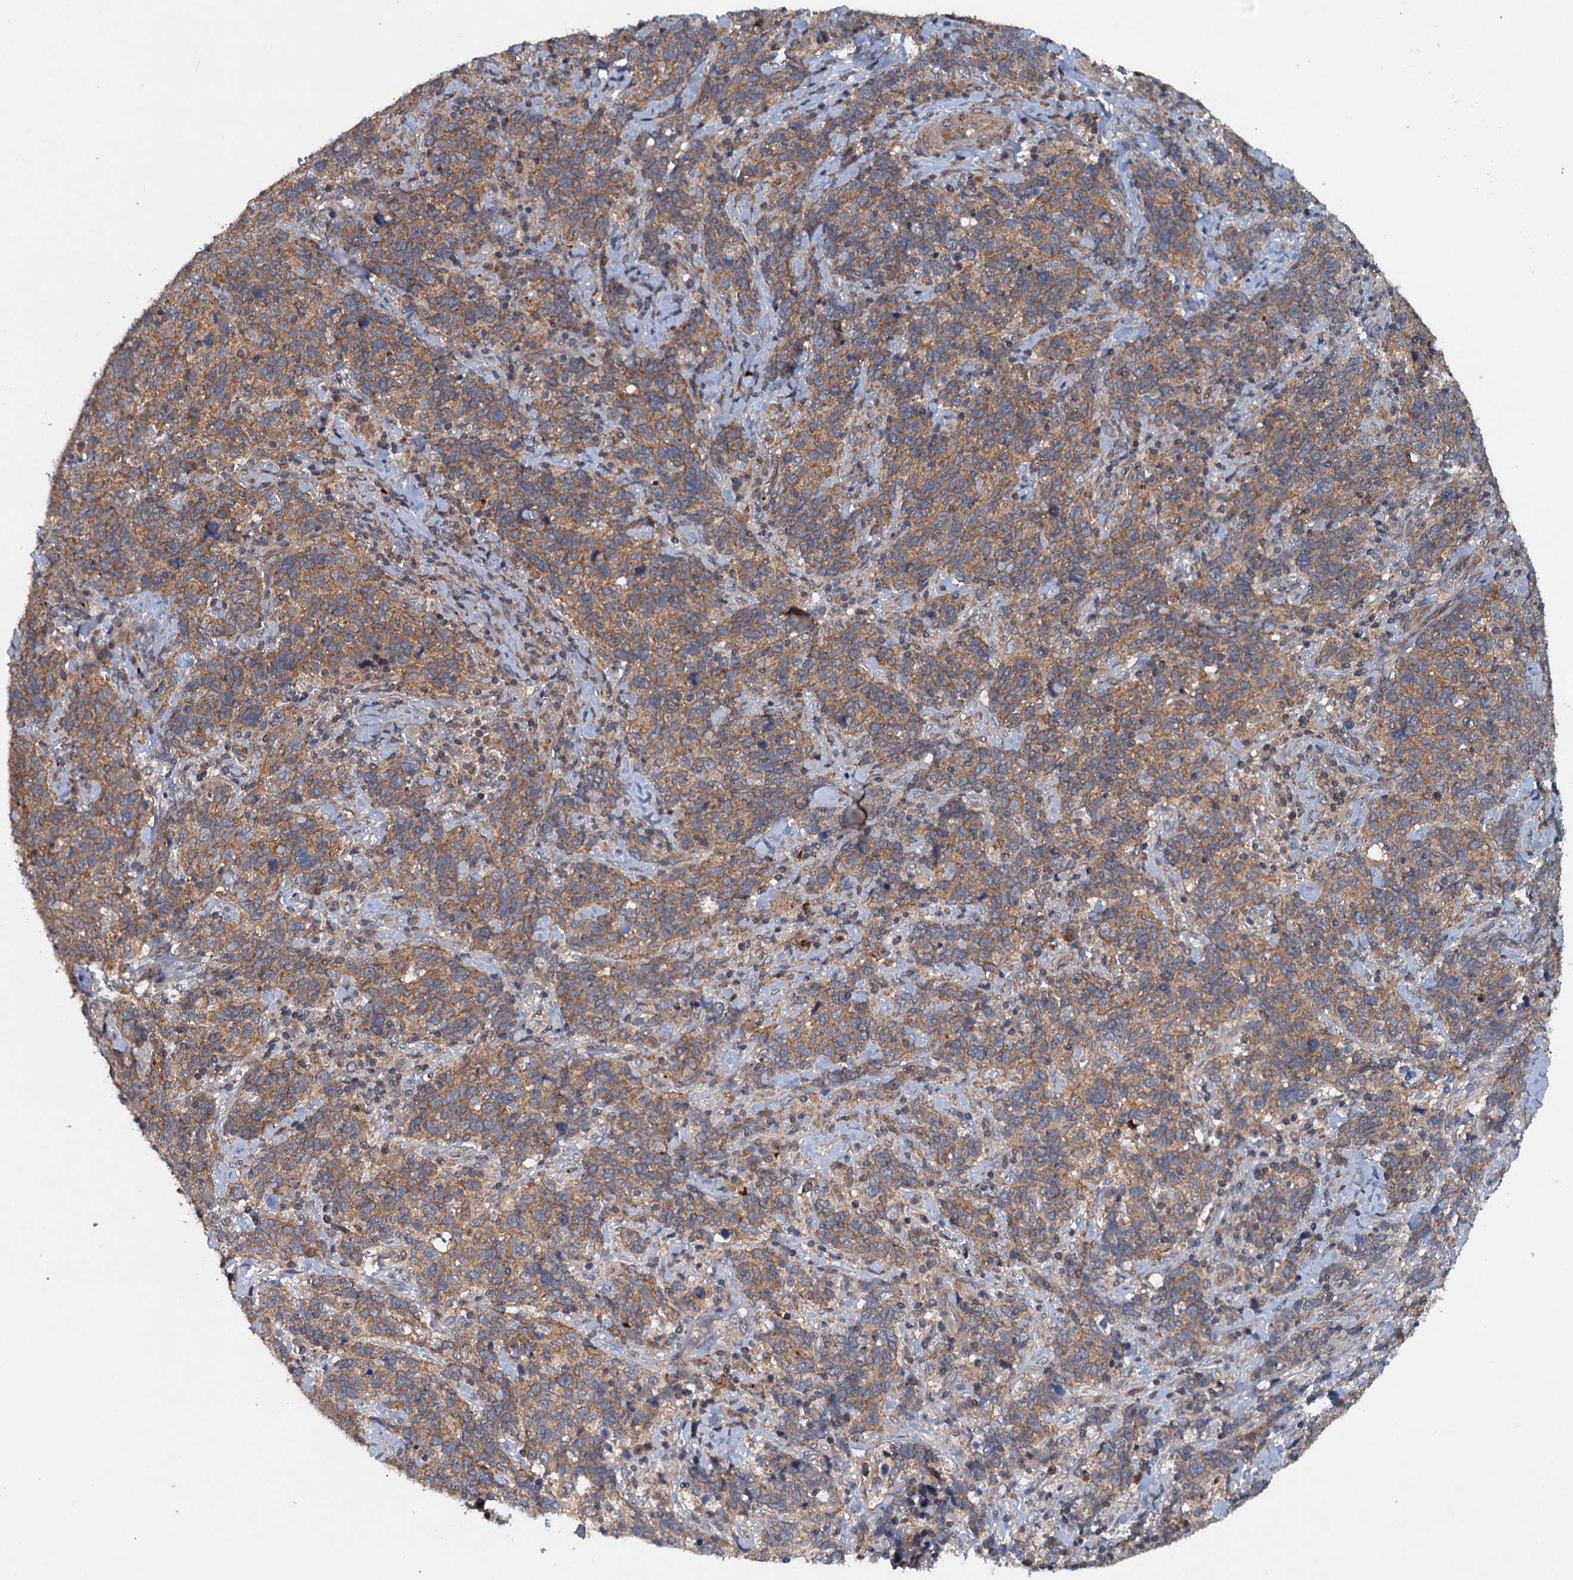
{"staining": {"intensity": "moderate", "quantity": ">75%", "location": "cytoplasmic/membranous"}, "tissue": "cervical cancer", "cell_type": "Tumor cells", "image_type": "cancer", "snomed": [{"axis": "morphology", "description": "Squamous cell carcinoma, NOS"}, {"axis": "topography", "description": "Cervix"}], "caption": "Immunohistochemistry of human cervical cancer (squamous cell carcinoma) demonstrates medium levels of moderate cytoplasmic/membranous expression in about >75% of tumor cells. (DAB (3,3'-diaminobenzidine) IHC with brightfield microscopy, high magnification).", "gene": "N4BP2L2", "patient": {"sex": "female", "age": 41}}